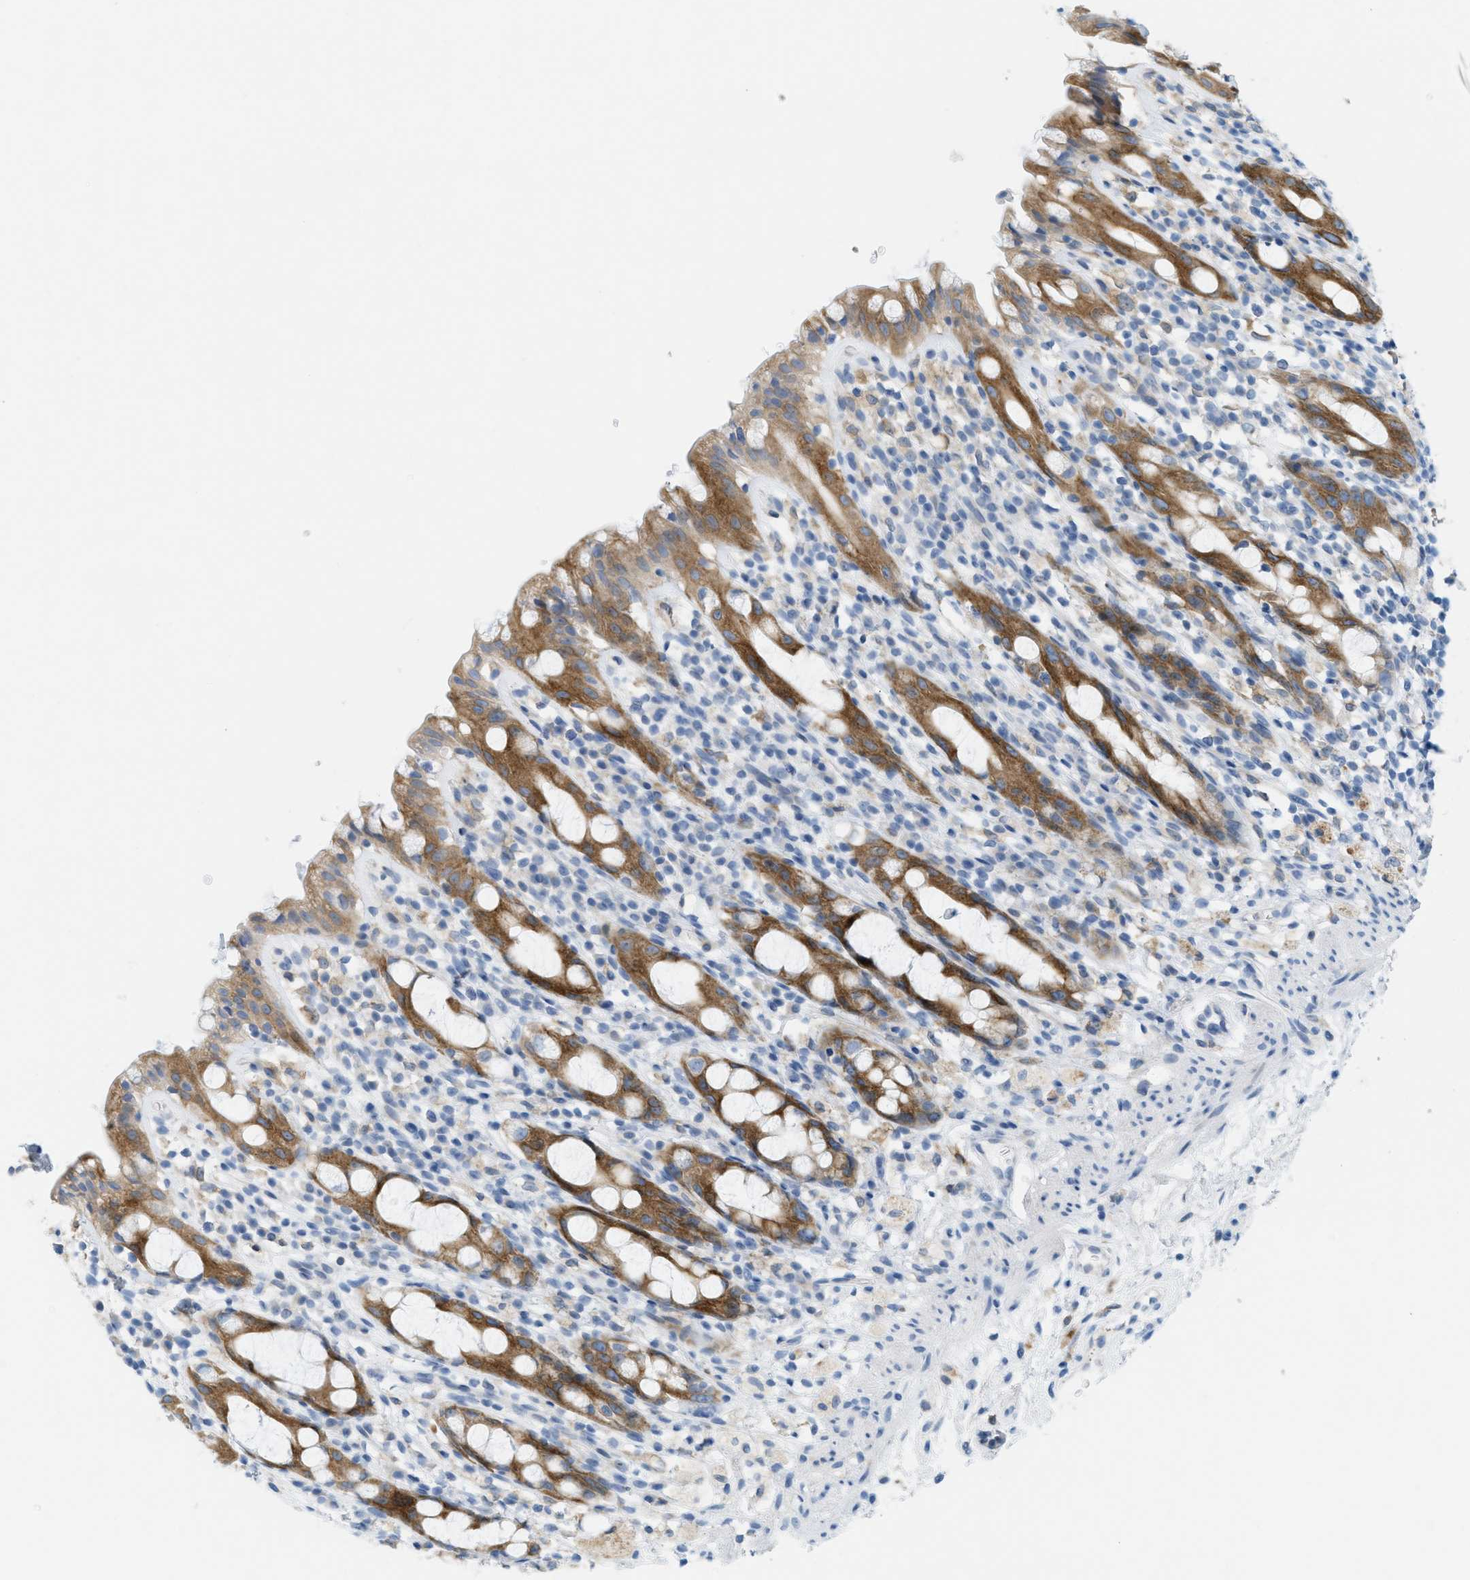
{"staining": {"intensity": "moderate", "quantity": ">75%", "location": "cytoplasmic/membranous"}, "tissue": "rectum", "cell_type": "Glandular cells", "image_type": "normal", "snomed": [{"axis": "morphology", "description": "Normal tissue, NOS"}, {"axis": "topography", "description": "Rectum"}], "caption": "Immunohistochemical staining of normal human rectum demonstrates >75% levels of moderate cytoplasmic/membranous protein expression in about >75% of glandular cells. (brown staining indicates protein expression, while blue staining denotes nuclei).", "gene": "TEX264", "patient": {"sex": "male", "age": 44}}